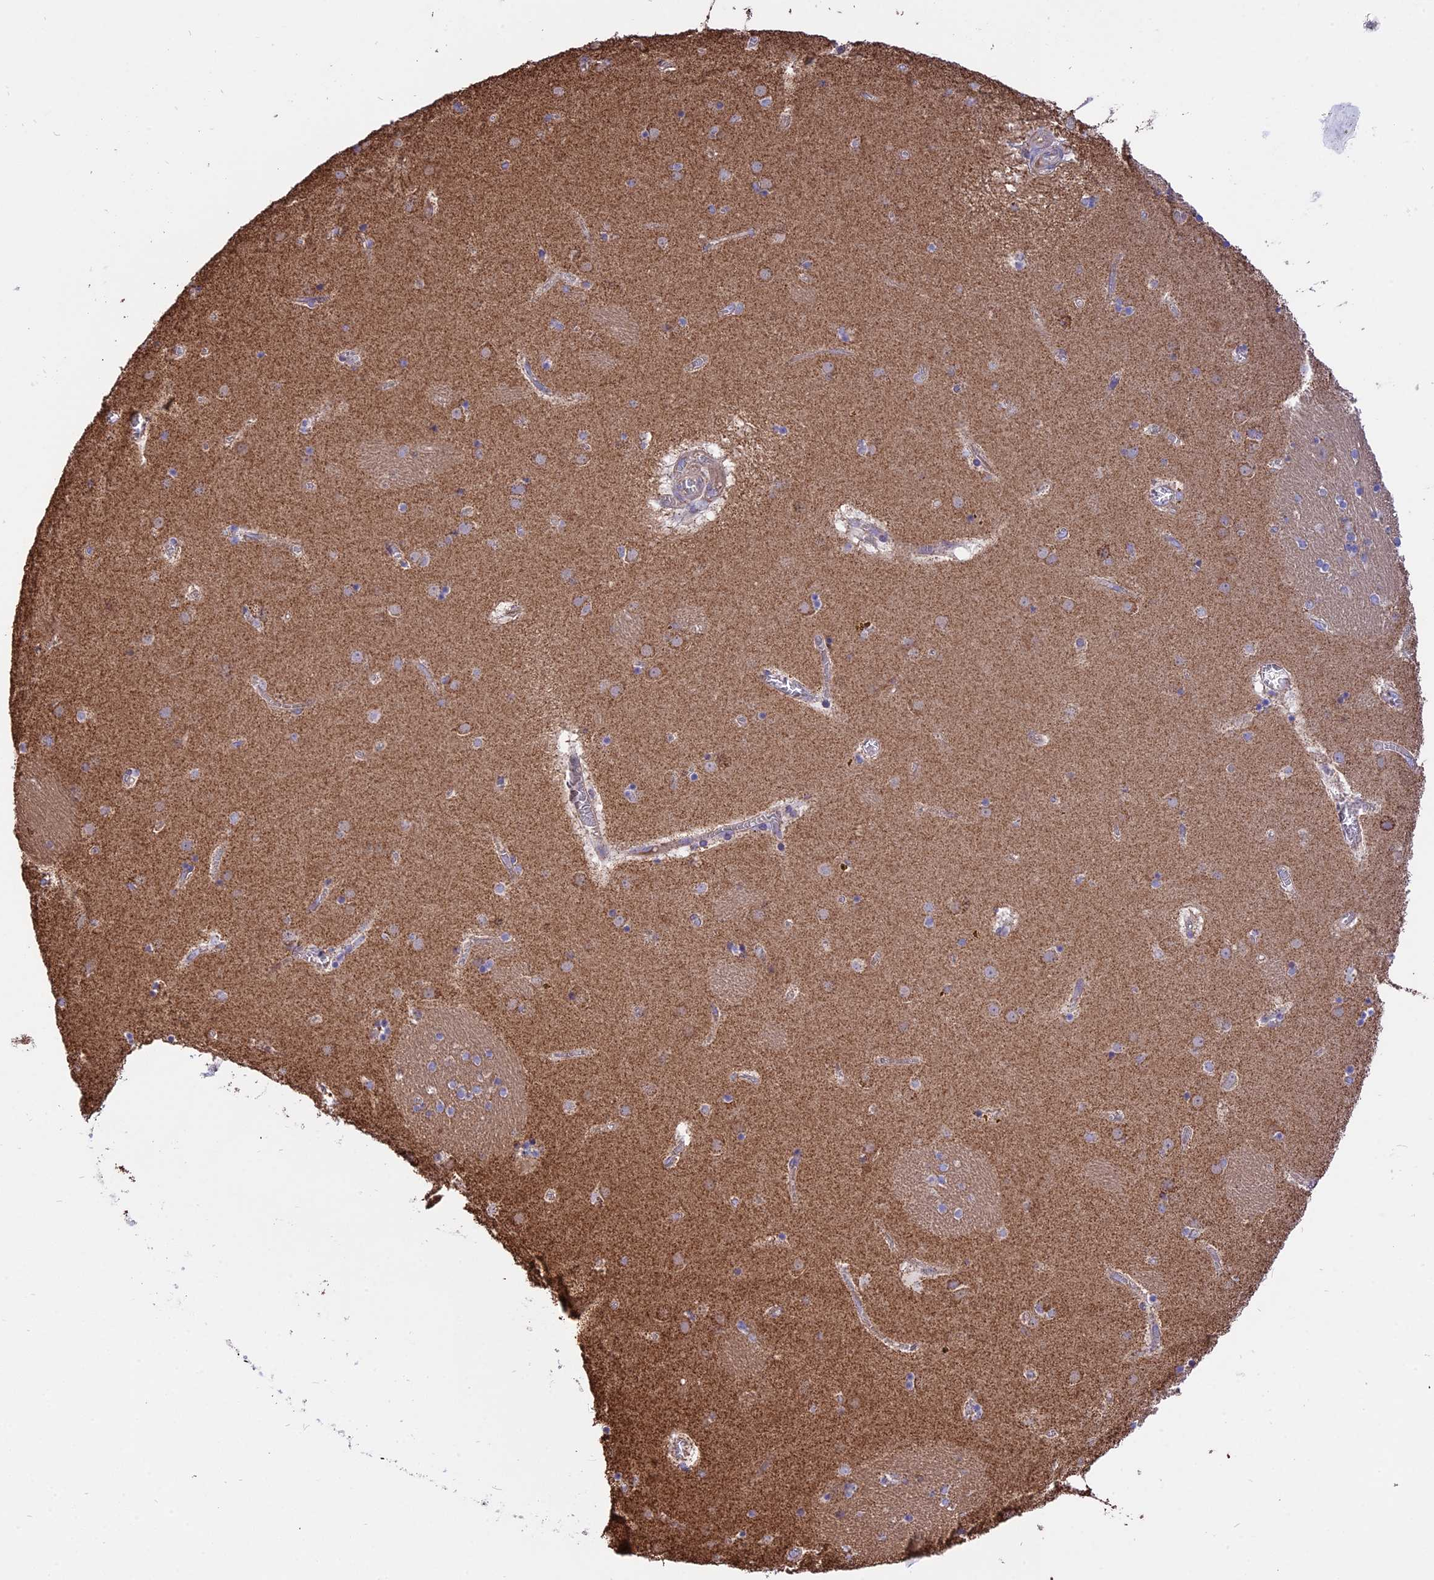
{"staining": {"intensity": "negative", "quantity": "none", "location": "none"}, "tissue": "caudate", "cell_type": "Glial cells", "image_type": "normal", "snomed": [{"axis": "morphology", "description": "Normal tissue, NOS"}, {"axis": "topography", "description": "Lateral ventricle wall"}], "caption": "DAB (3,3'-diaminobenzidine) immunohistochemical staining of normal caudate exhibits no significant expression in glial cells. (IHC, brightfield microscopy, high magnification).", "gene": "TTC4", "patient": {"sex": "male", "age": 70}}